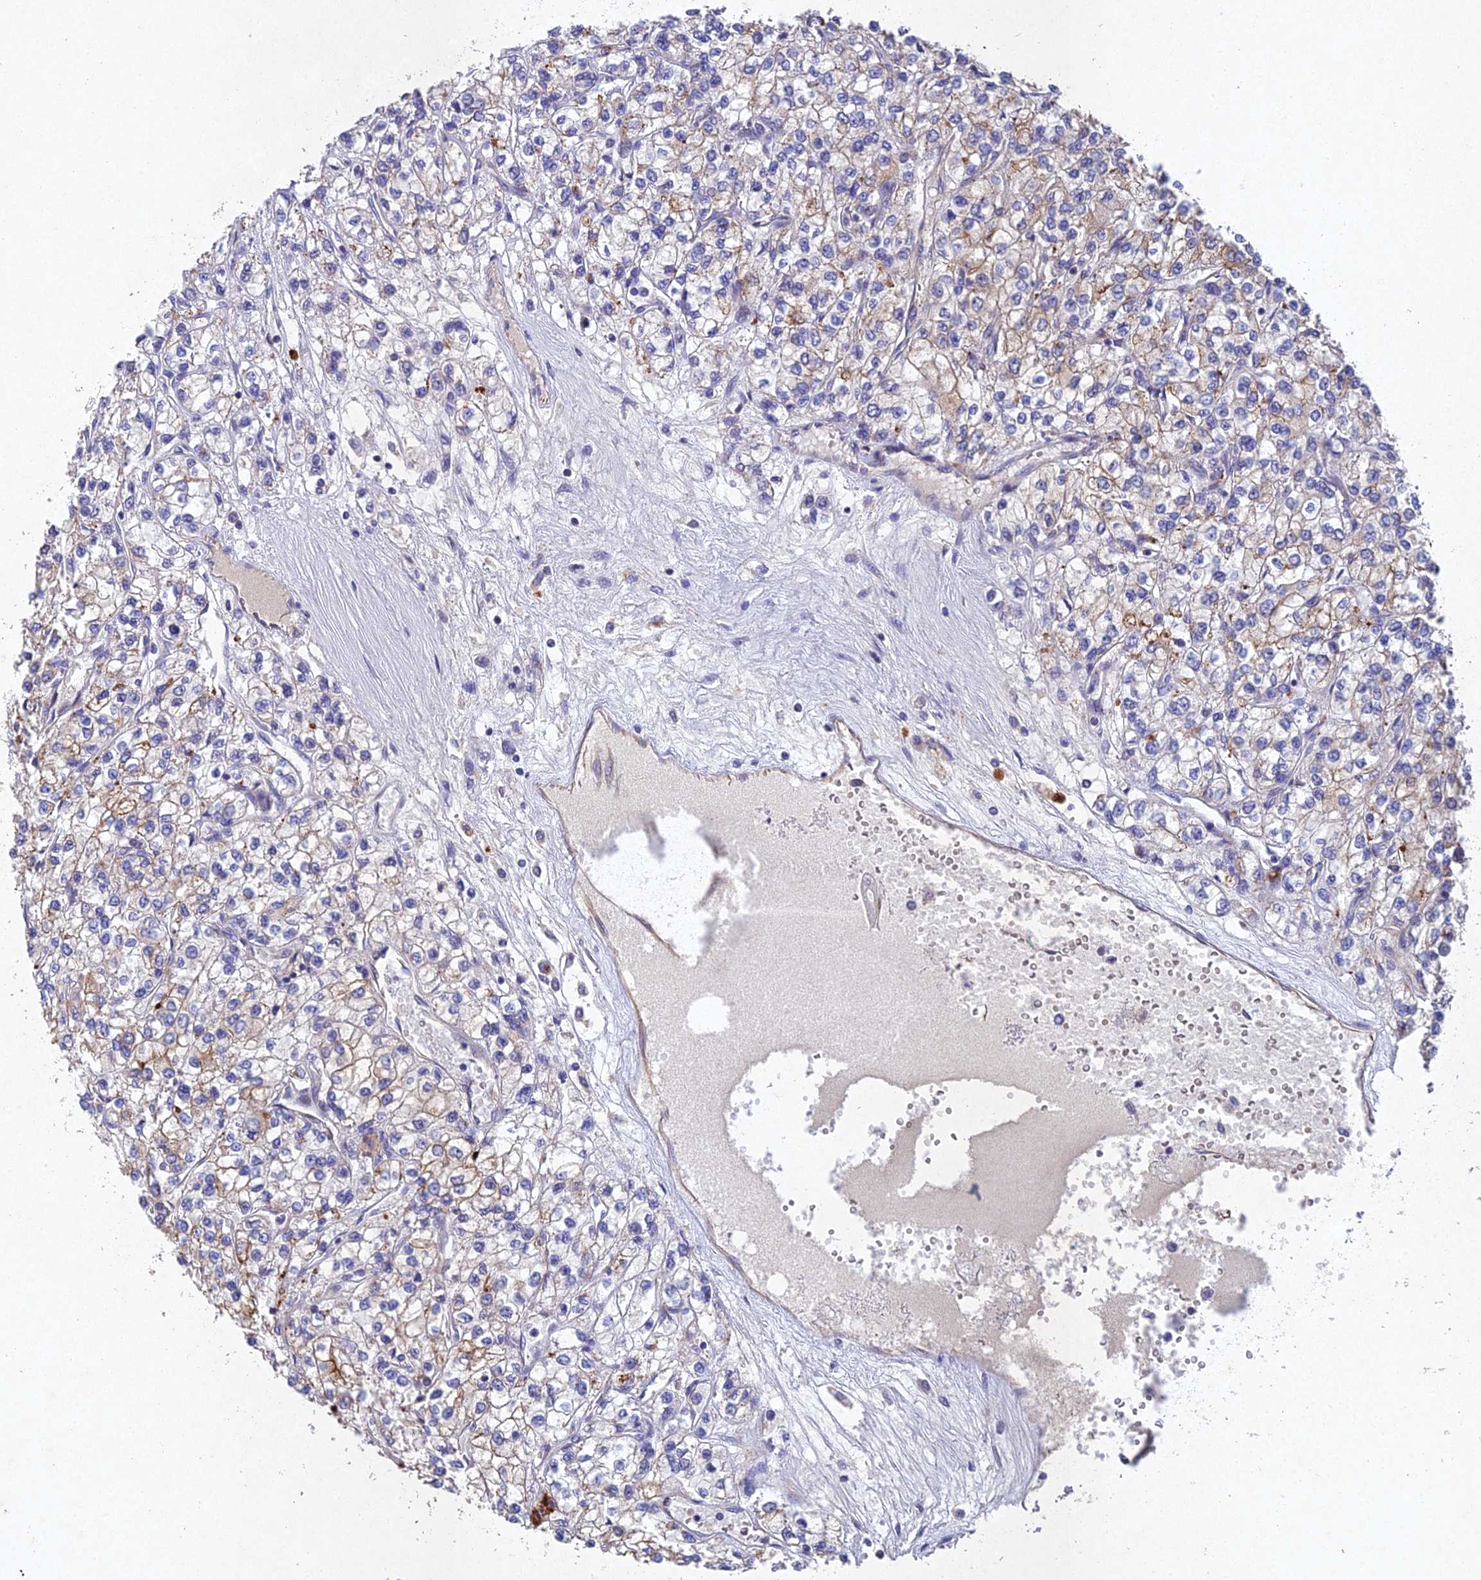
{"staining": {"intensity": "weak", "quantity": "25%-75%", "location": "cytoplasmic/membranous"}, "tissue": "renal cancer", "cell_type": "Tumor cells", "image_type": "cancer", "snomed": [{"axis": "morphology", "description": "Adenocarcinoma, NOS"}, {"axis": "topography", "description": "Kidney"}], "caption": "Immunohistochemistry (IHC) of human renal cancer (adenocarcinoma) demonstrates low levels of weak cytoplasmic/membranous expression in about 25%-75% of tumor cells.", "gene": "NSMCE1", "patient": {"sex": "male", "age": 80}}